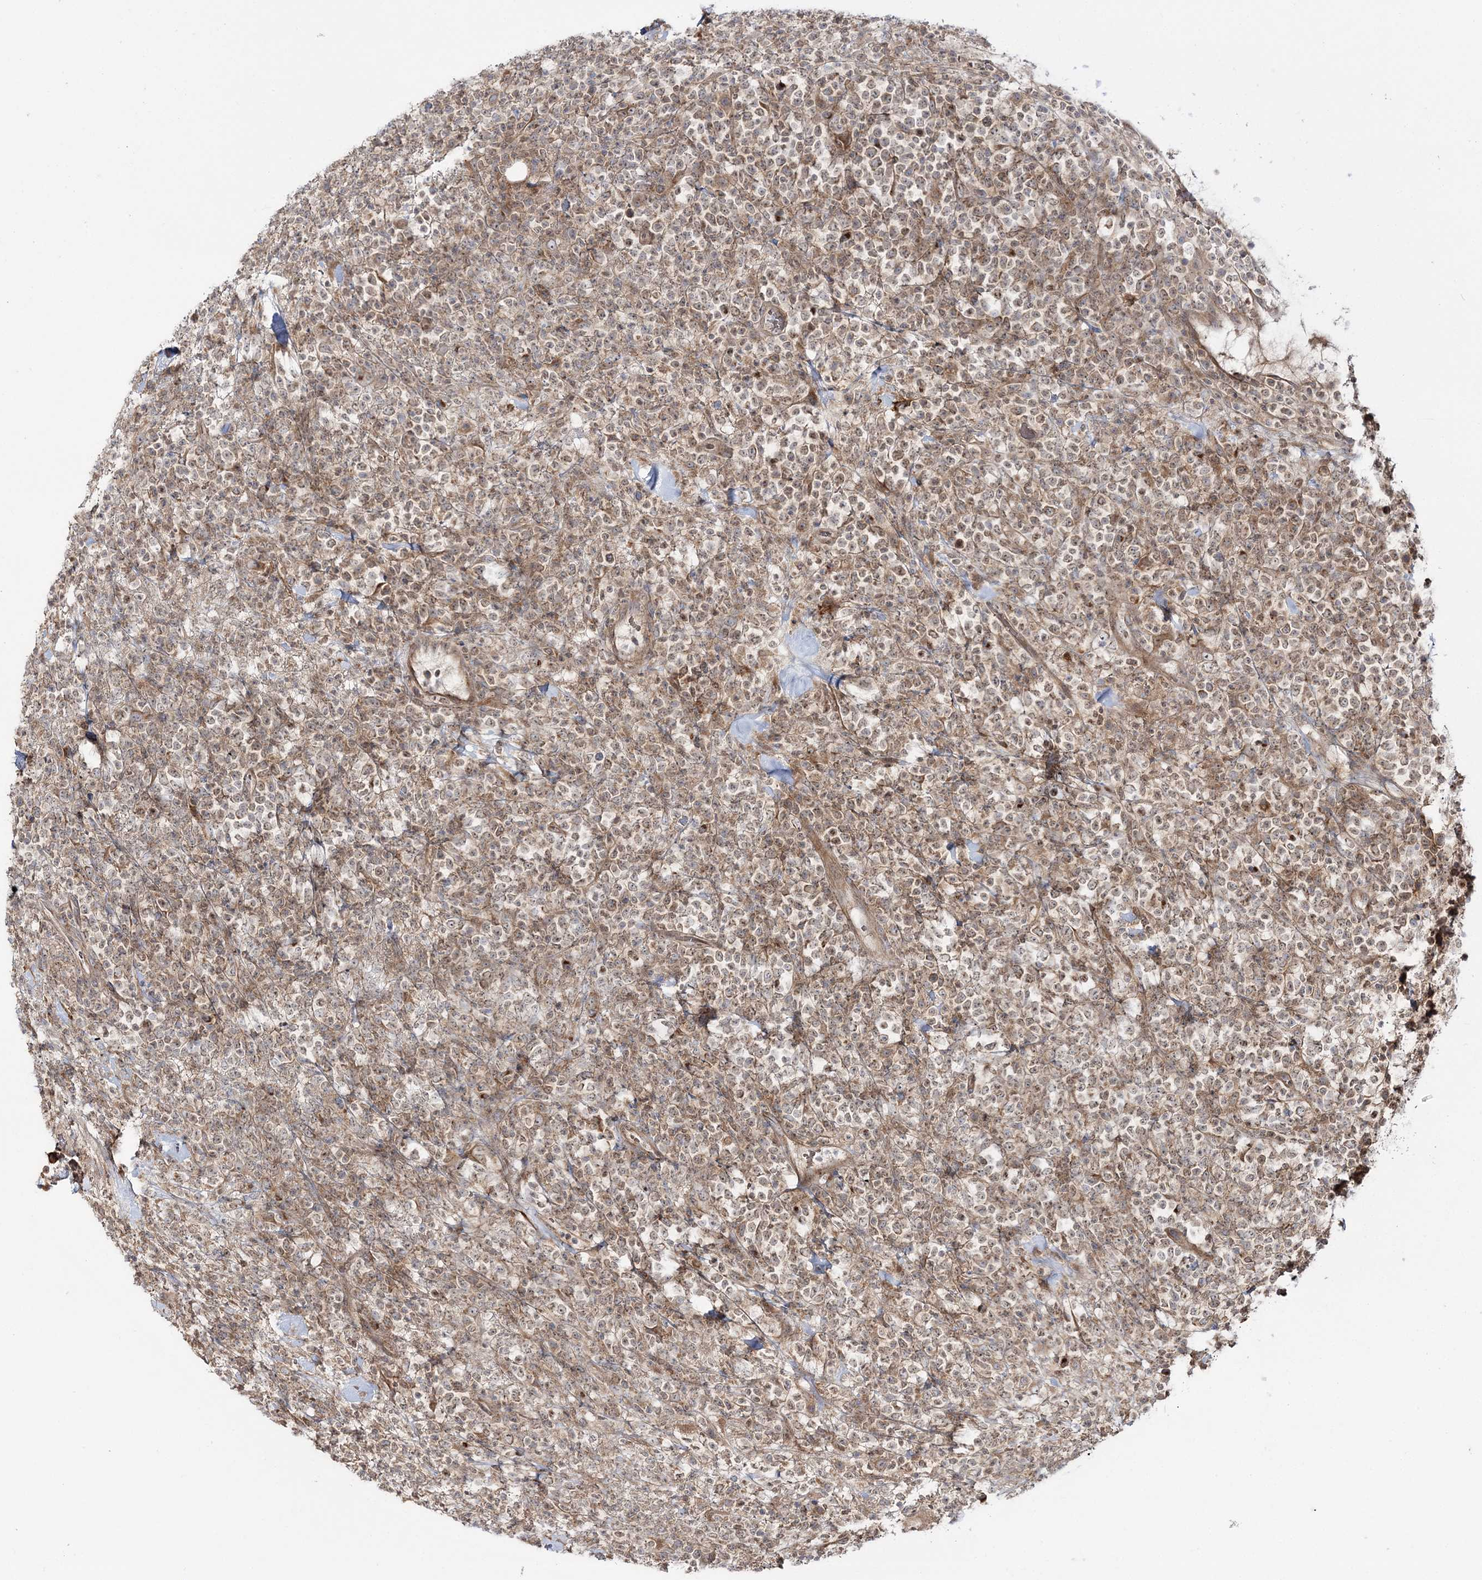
{"staining": {"intensity": "weak", "quantity": "25%-75%", "location": "cytoplasmic/membranous"}, "tissue": "lymphoma", "cell_type": "Tumor cells", "image_type": "cancer", "snomed": [{"axis": "morphology", "description": "Malignant lymphoma, non-Hodgkin's type, High grade"}, {"axis": "topography", "description": "Colon"}], "caption": "Immunohistochemistry (IHC) staining of malignant lymphoma, non-Hodgkin's type (high-grade), which reveals low levels of weak cytoplasmic/membranous expression in about 25%-75% of tumor cells indicating weak cytoplasmic/membranous protein positivity. The staining was performed using DAB (3,3'-diaminobenzidine) (brown) for protein detection and nuclei were counterstained in hematoxylin (blue).", "gene": "MOCS2", "patient": {"sex": "female", "age": 53}}